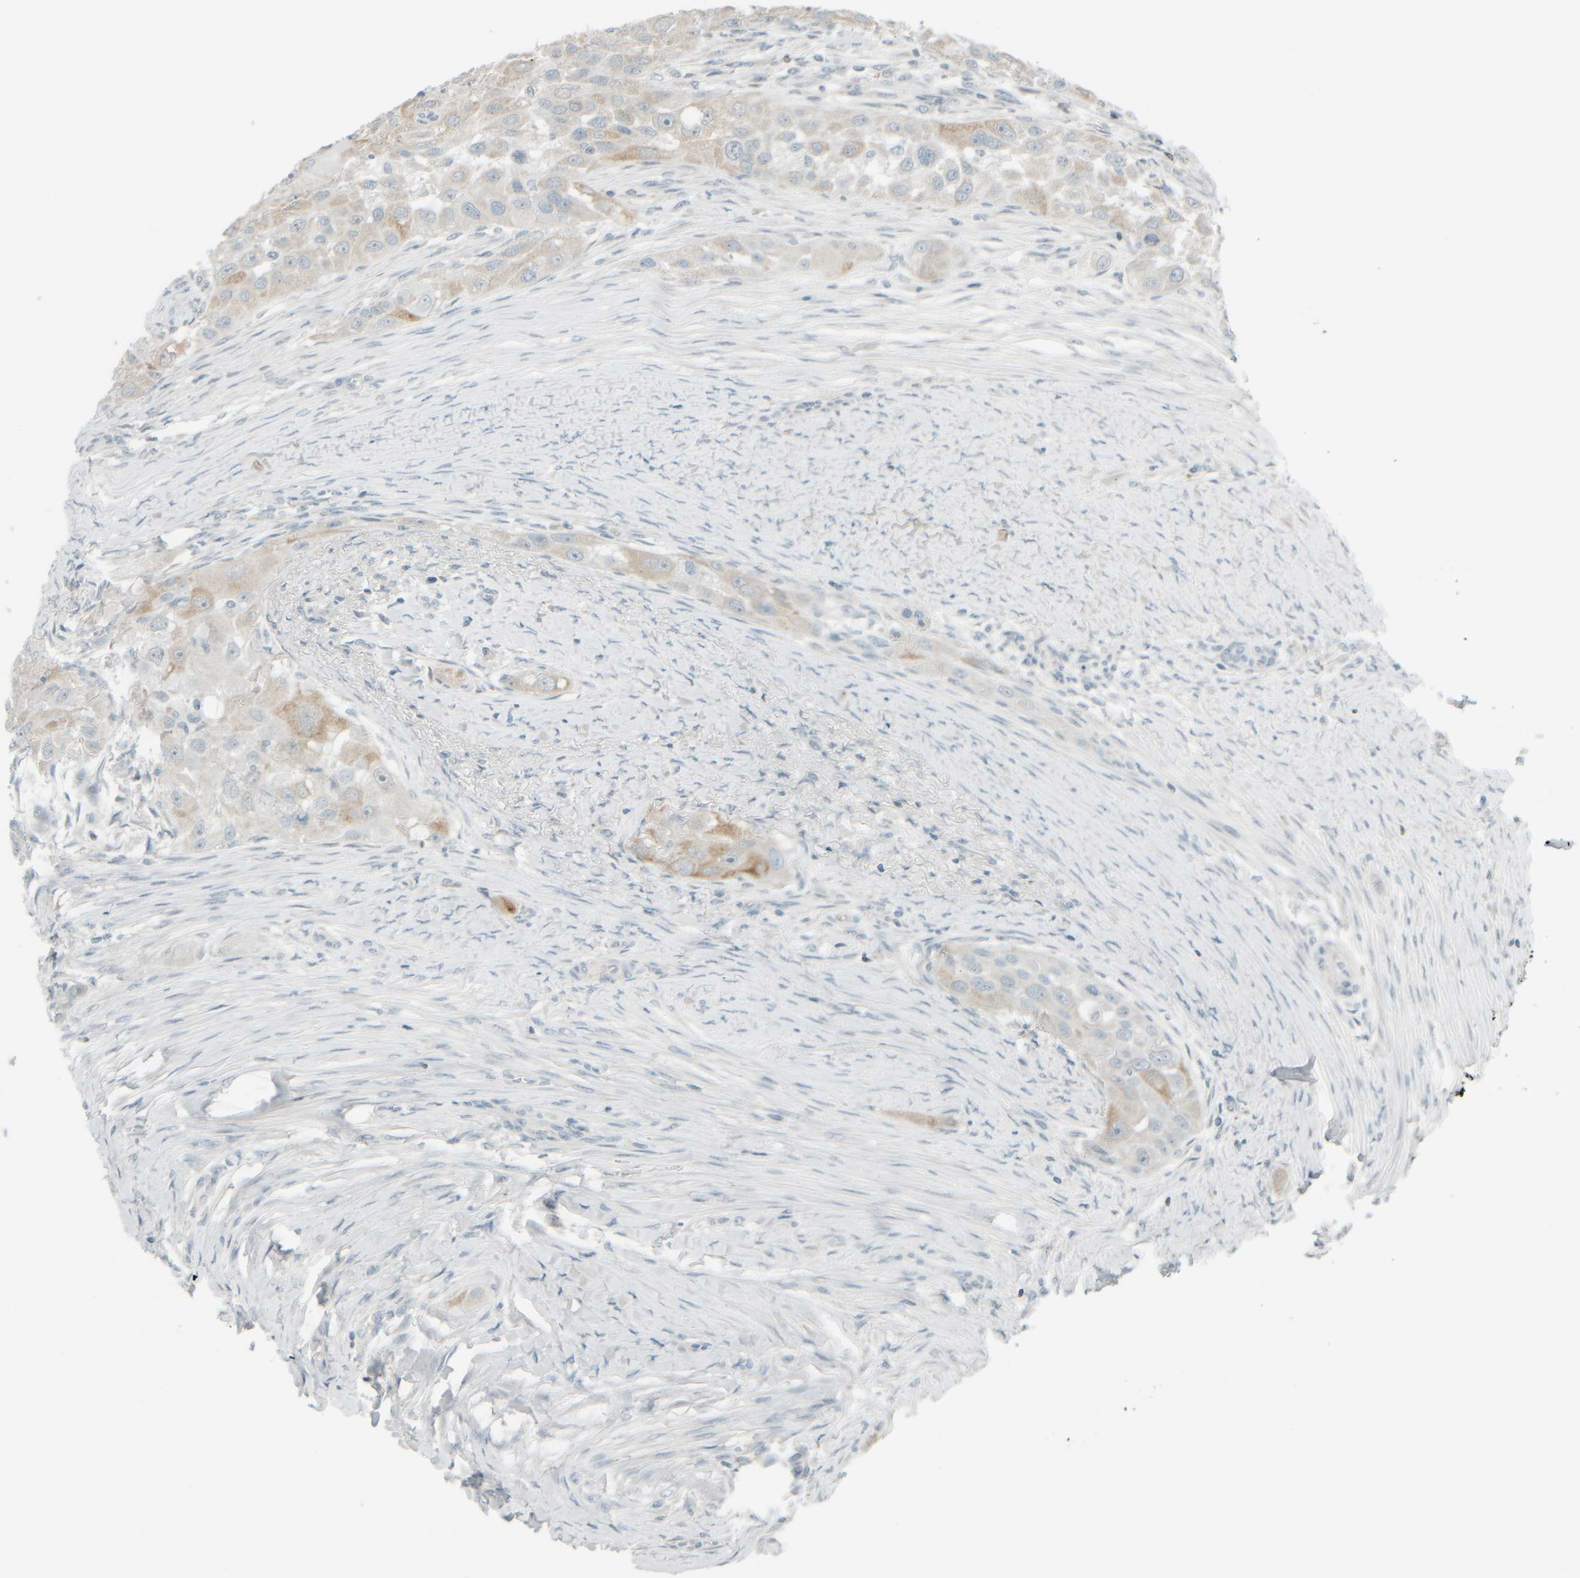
{"staining": {"intensity": "weak", "quantity": "25%-75%", "location": "cytoplasmic/membranous"}, "tissue": "head and neck cancer", "cell_type": "Tumor cells", "image_type": "cancer", "snomed": [{"axis": "morphology", "description": "Normal tissue, NOS"}, {"axis": "morphology", "description": "Squamous cell carcinoma, NOS"}, {"axis": "topography", "description": "Skeletal muscle"}, {"axis": "topography", "description": "Head-Neck"}], "caption": "This histopathology image displays immunohistochemistry (IHC) staining of human squamous cell carcinoma (head and neck), with low weak cytoplasmic/membranous staining in approximately 25%-75% of tumor cells.", "gene": "PTGES3L-AARSD1", "patient": {"sex": "male", "age": 51}}